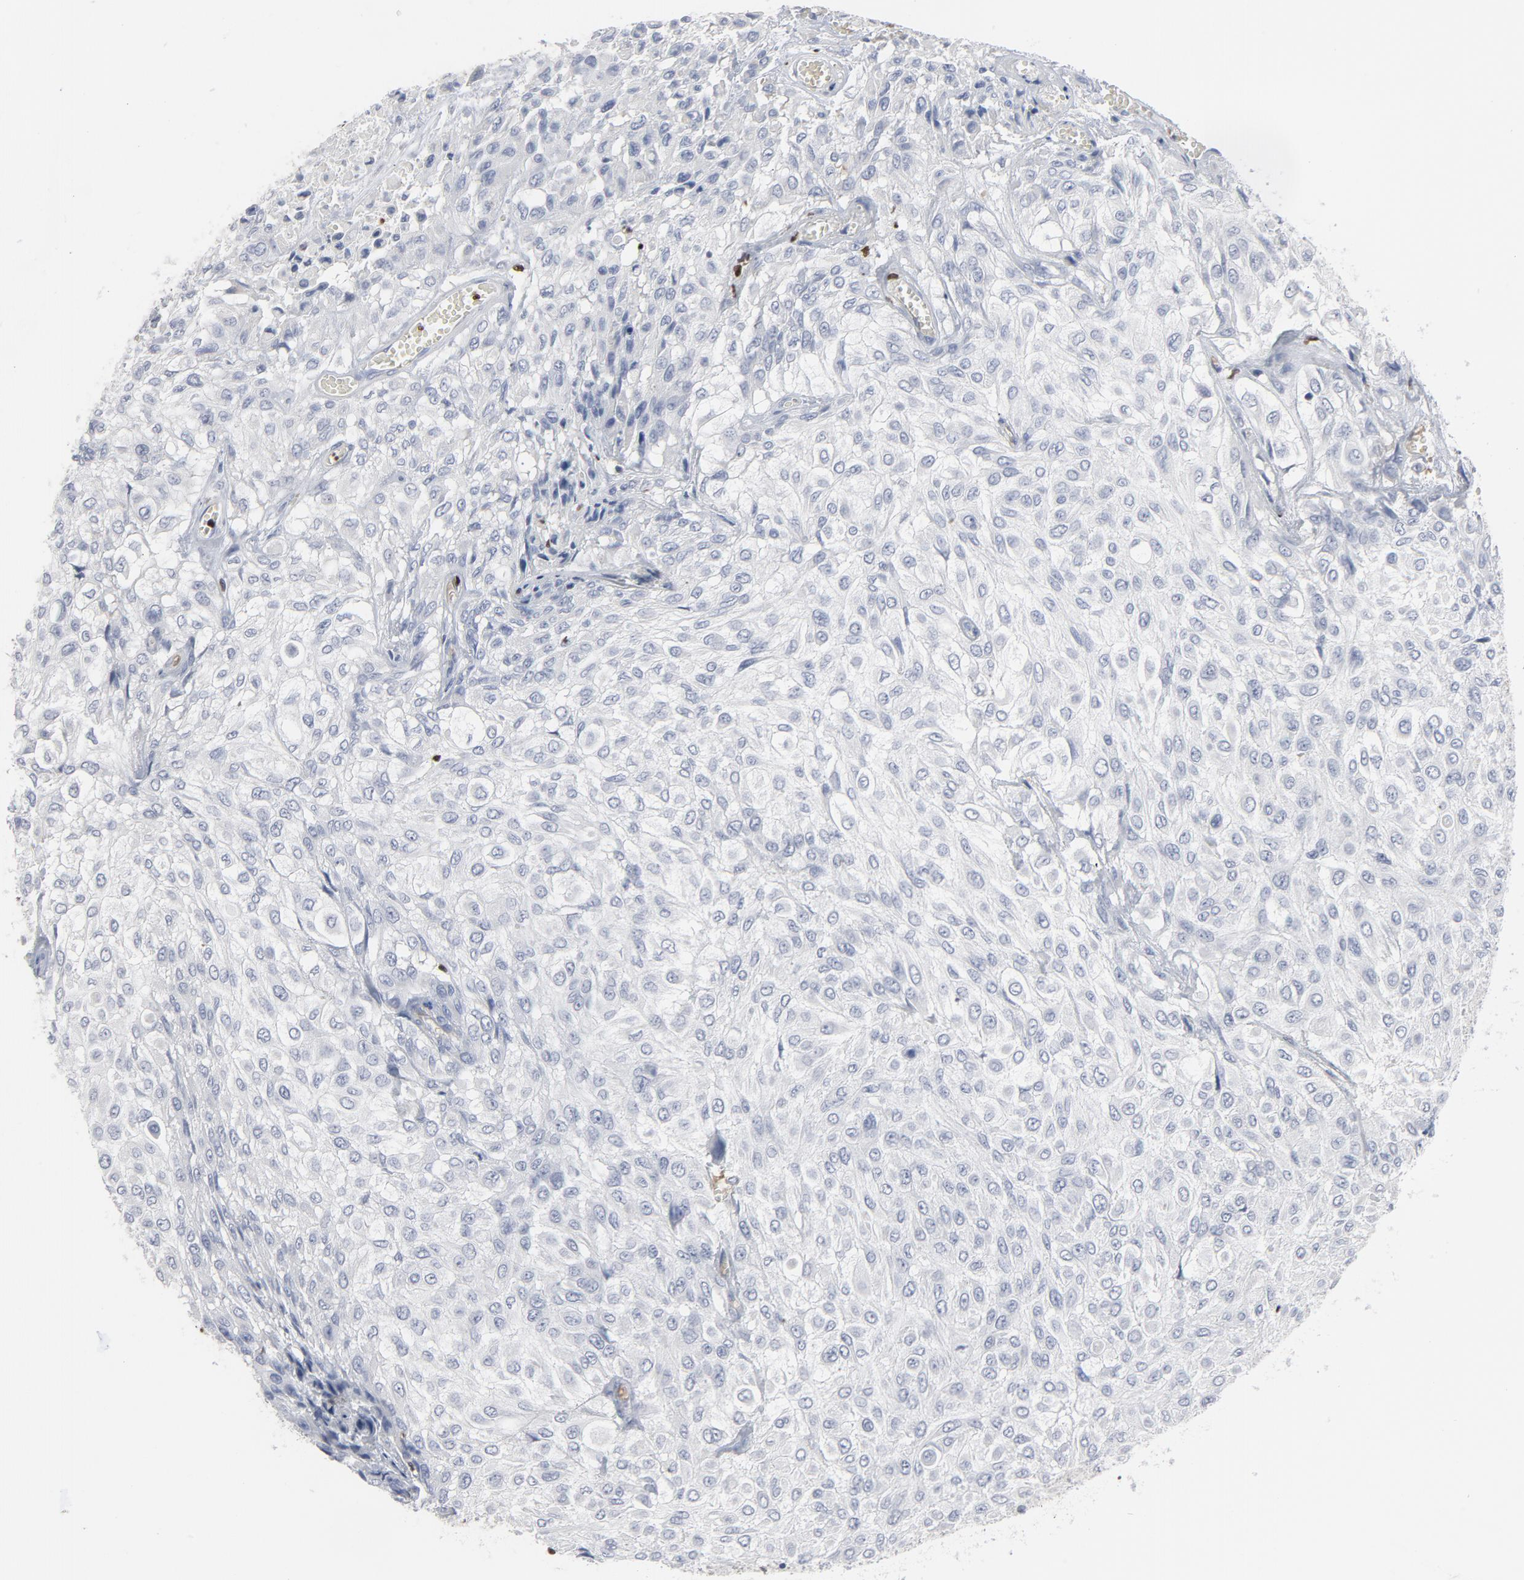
{"staining": {"intensity": "negative", "quantity": "none", "location": "none"}, "tissue": "urothelial cancer", "cell_type": "Tumor cells", "image_type": "cancer", "snomed": [{"axis": "morphology", "description": "Urothelial carcinoma, High grade"}, {"axis": "topography", "description": "Urinary bladder"}], "caption": "A high-resolution micrograph shows IHC staining of urothelial cancer, which displays no significant staining in tumor cells. The staining is performed using DAB (3,3'-diaminobenzidine) brown chromogen with nuclei counter-stained in using hematoxylin.", "gene": "SPI1", "patient": {"sex": "male", "age": 57}}